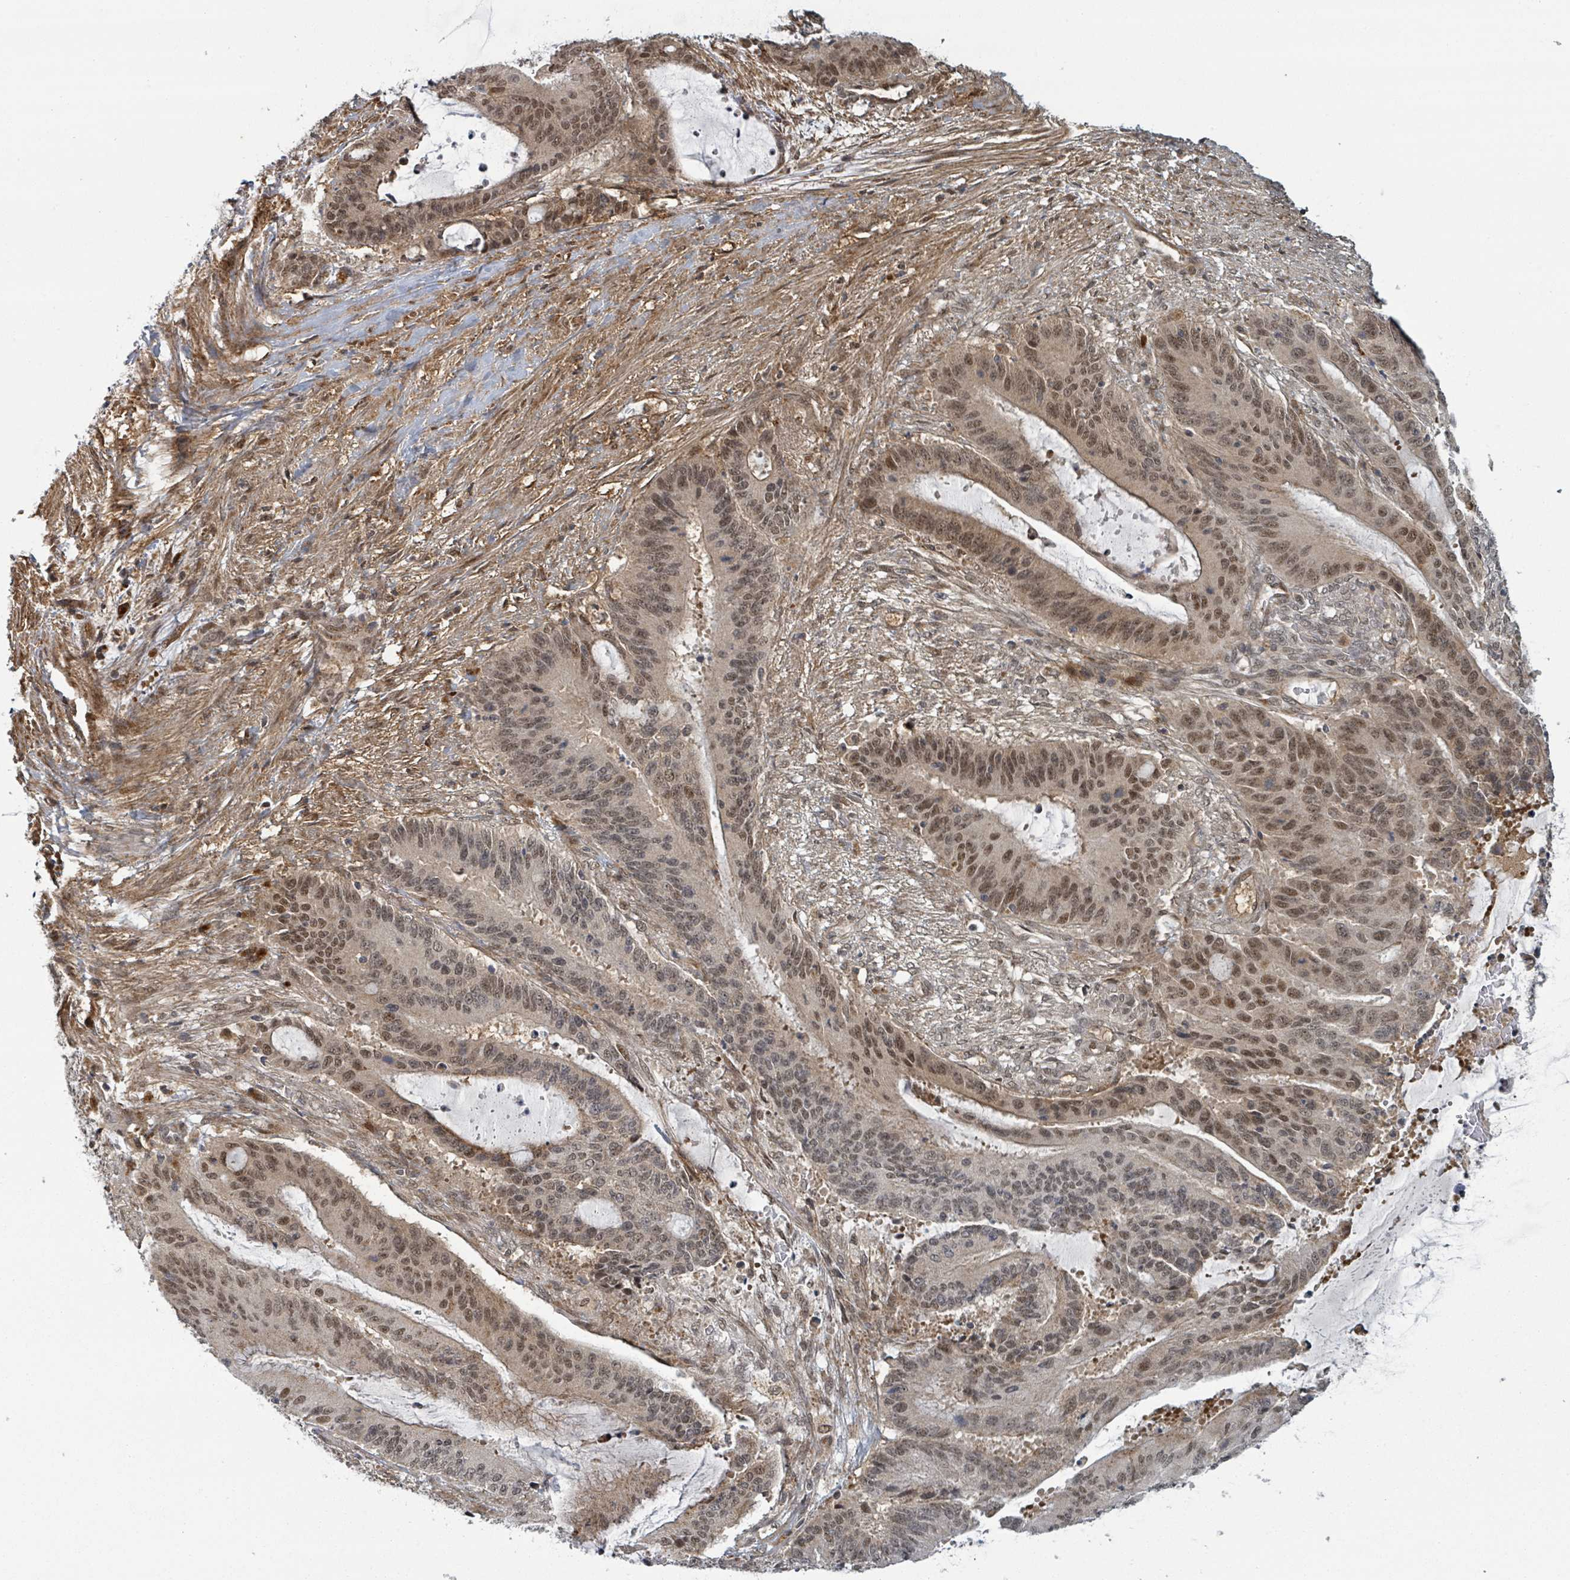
{"staining": {"intensity": "moderate", "quantity": "25%-75%", "location": "cytoplasmic/membranous,nuclear"}, "tissue": "liver cancer", "cell_type": "Tumor cells", "image_type": "cancer", "snomed": [{"axis": "morphology", "description": "Normal tissue, NOS"}, {"axis": "morphology", "description": "Cholangiocarcinoma"}, {"axis": "topography", "description": "Liver"}, {"axis": "topography", "description": "Peripheral nerve tissue"}], "caption": "A high-resolution photomicrograph shows IHC staining of liver cholangiocarcinoma, which displays moderate cytoplasmic/membranous and nuclear staining in approximately 25%-75% of tumor cells. The staining is performed using DAB brown chromogen to label protein expression. The nuclei are counter-stained blue using hematoxylin.", "gene": "GTF3C1", "patient": {"sex": "female", "age": 73}}